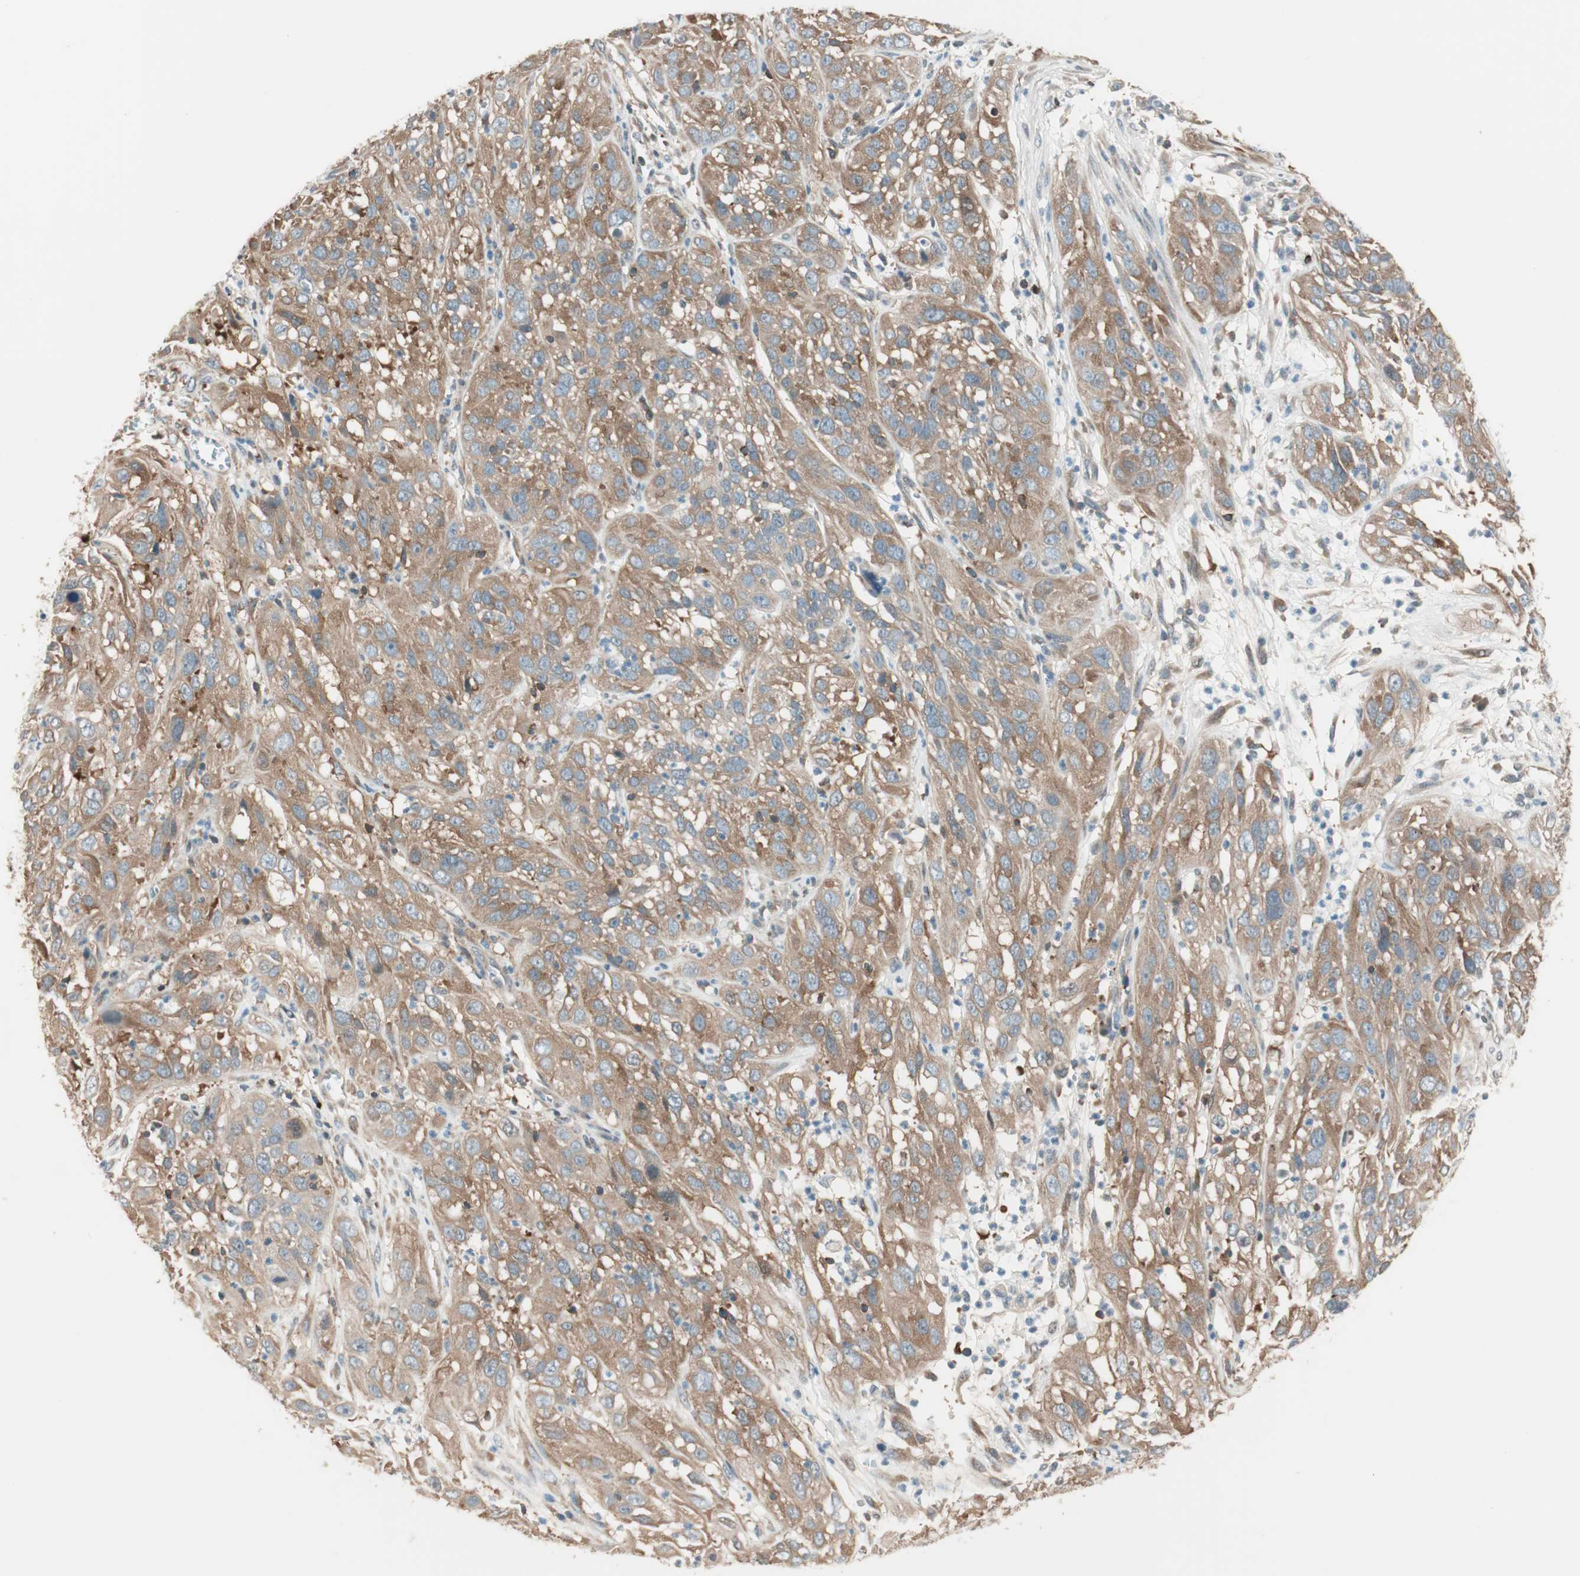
{"staining": {"intensity": "moderate", "quantity": ">75%", "location": "cytoplasmic/membranous"}, "tissue": "cervical cancer", "cell_type": "Tumor cells", "image_type": "cancer", "snomed": [{"axis": "morphology", "description": "Squamous cell carcinoma, NOS"}, {"axis": "topography", "description": "Cervix"}], "caption": "Protein staining of cervical cancer (squamous cell carcinoma) tissue displays moderate cytoplasmic/membranous expression in about >75% of tumor cells.", "gene": "BIN1", "patient": {"sex": "female", "age": 32}}